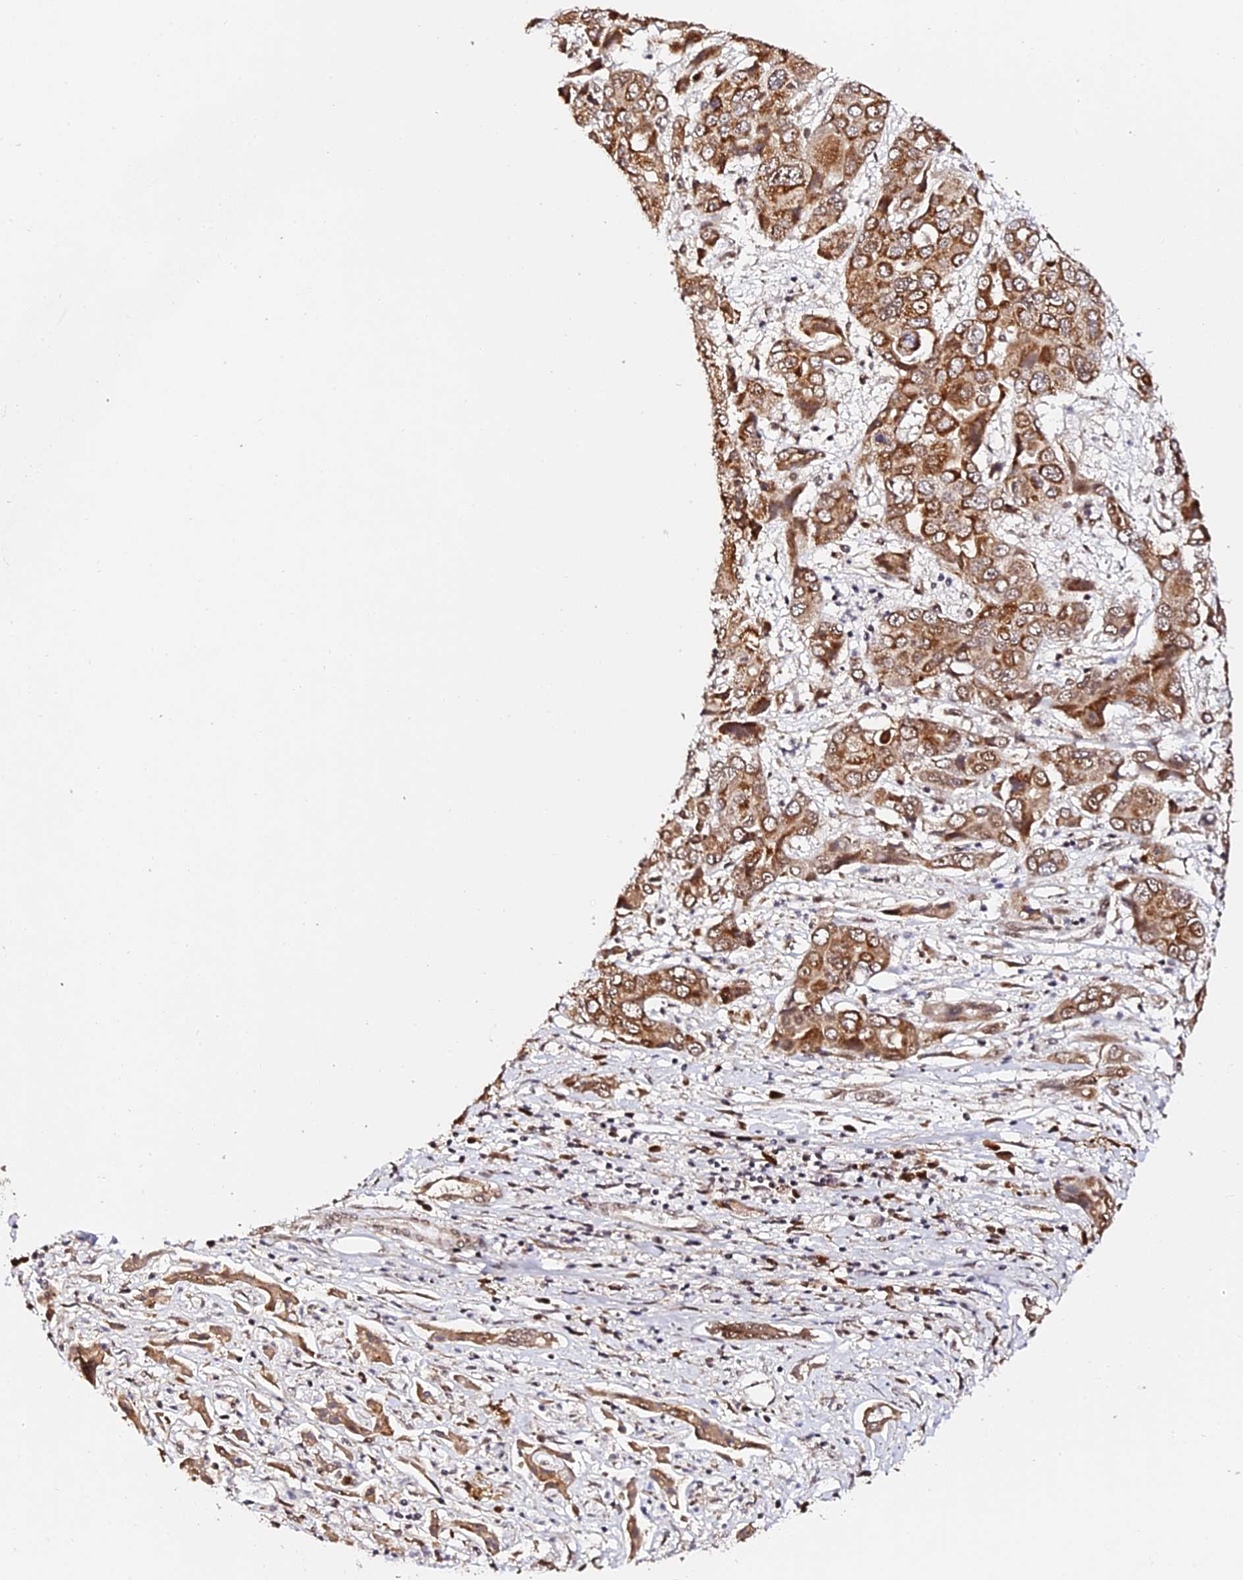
{"staining": {"intensity": "moderate", "quantity": ">75%", "location": "cytoplasmic/membranous,nuclear"}, "tissue": "liver cancer", "cell_type": "Tumor cells", "image_type": "cancer", "snomed": [{"axis": "morphology", "description": "Cholangiocarcinoma"}, {"axis": "topography", "description": "Liver"}], "caption": "Immunohistochemistry (IHC) (DAB (3,3'-diaminobenzidine)) staining of liver cholangiocarcinoma reveals moderate cytoplasmic/membranous and nuclear protein positivity in about >75% of tumor cells. (IHC, brightfield microscopy, high magnification).", "gene": "MCRS1", "patient": {"sex": "male", "age": 67}}